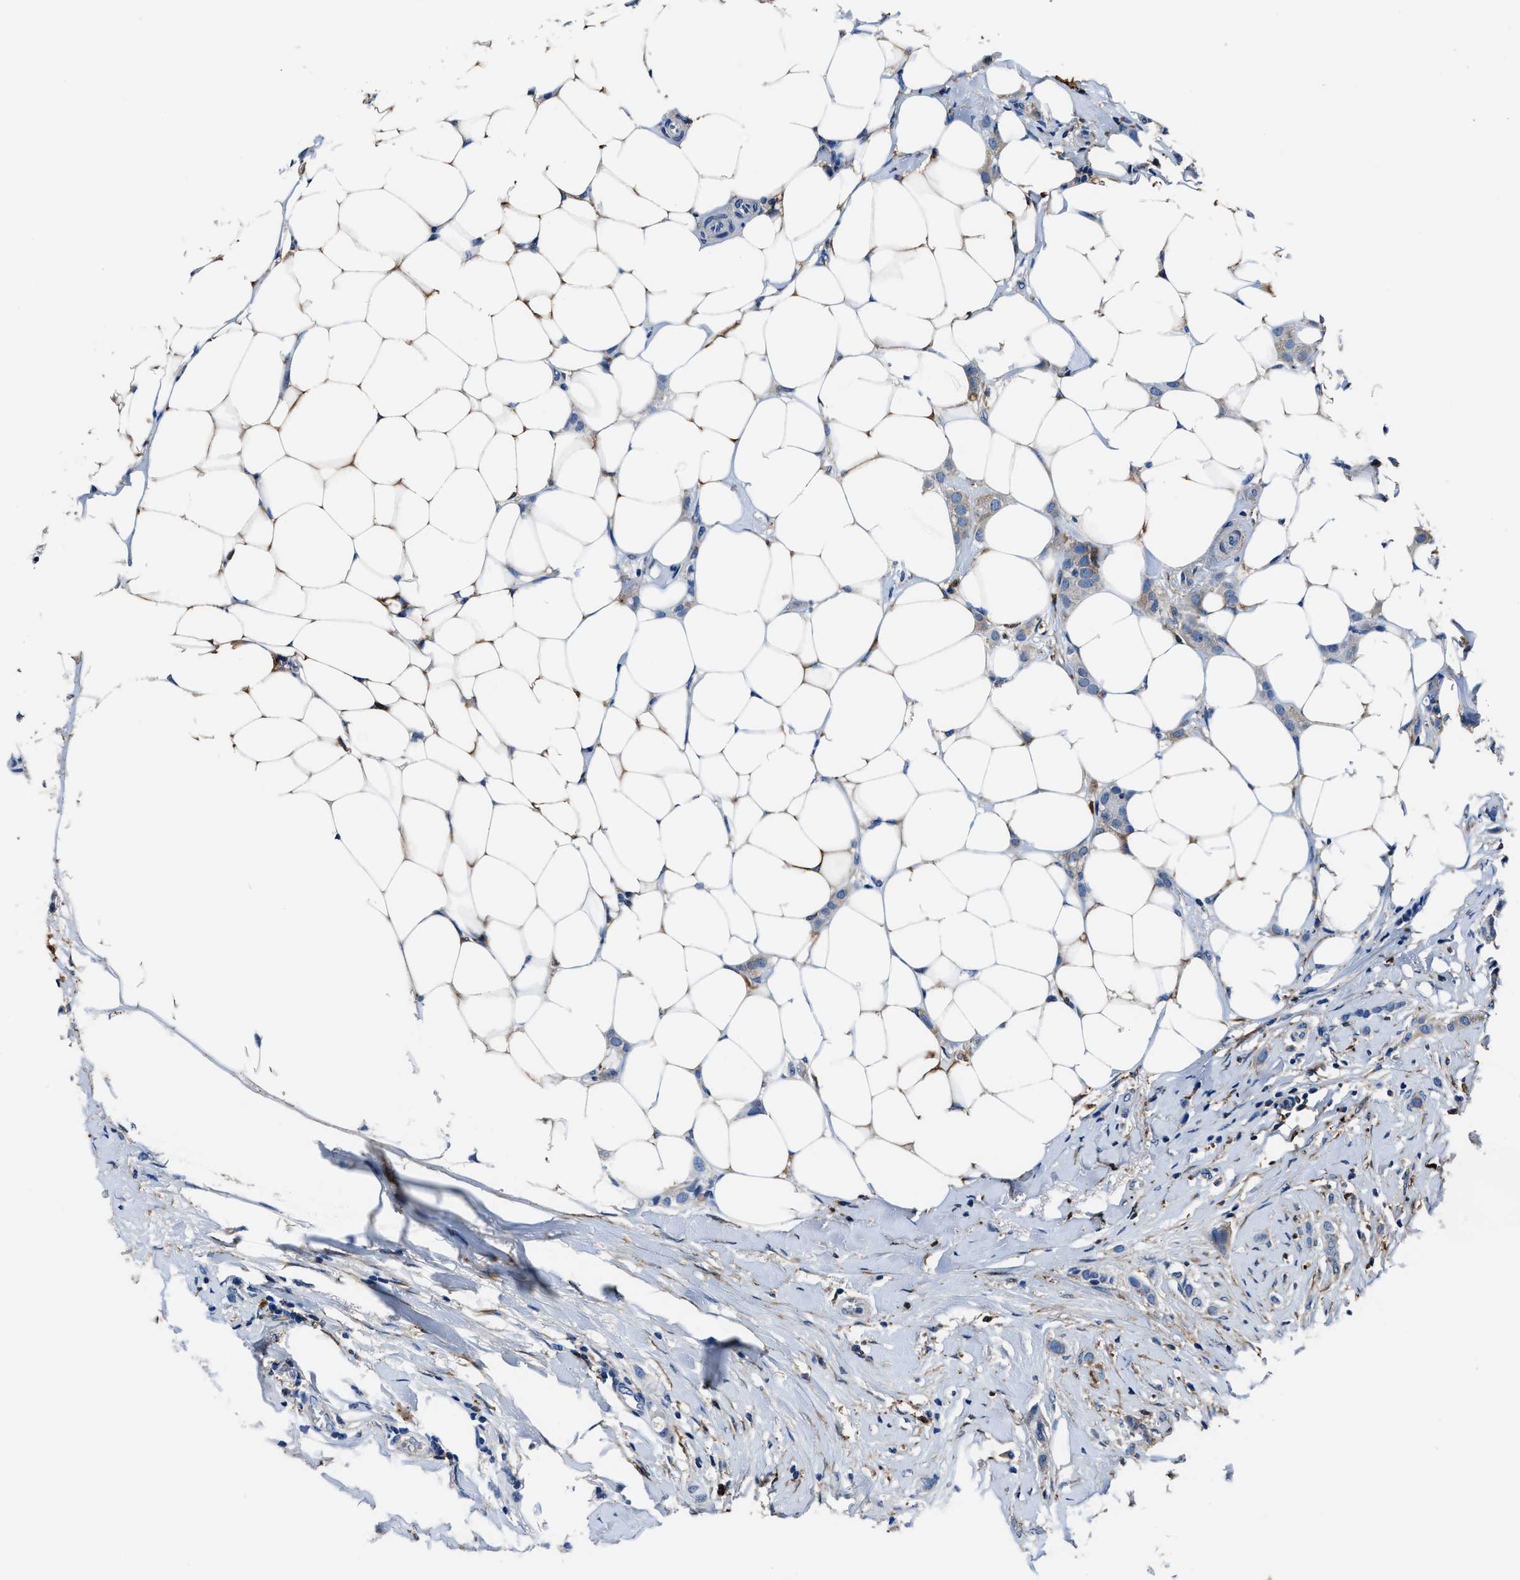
{"staining": {"intensity": "negative", "quantity": "none", "location": "none"}, "tissue": "breast cancer", "cell_type": "Tumor cells", "image_type": "cancer", "snomed": [{"axis": "morphology", "description": "Lobular carcinoma"}, {"axis": "topography", "description": "Breast"}], "caption": "The histopathology image shows no significant expression in tumor cells of breast cancer.", "gene": "FTL", "patient": {"sex": "female", "age": 55}}